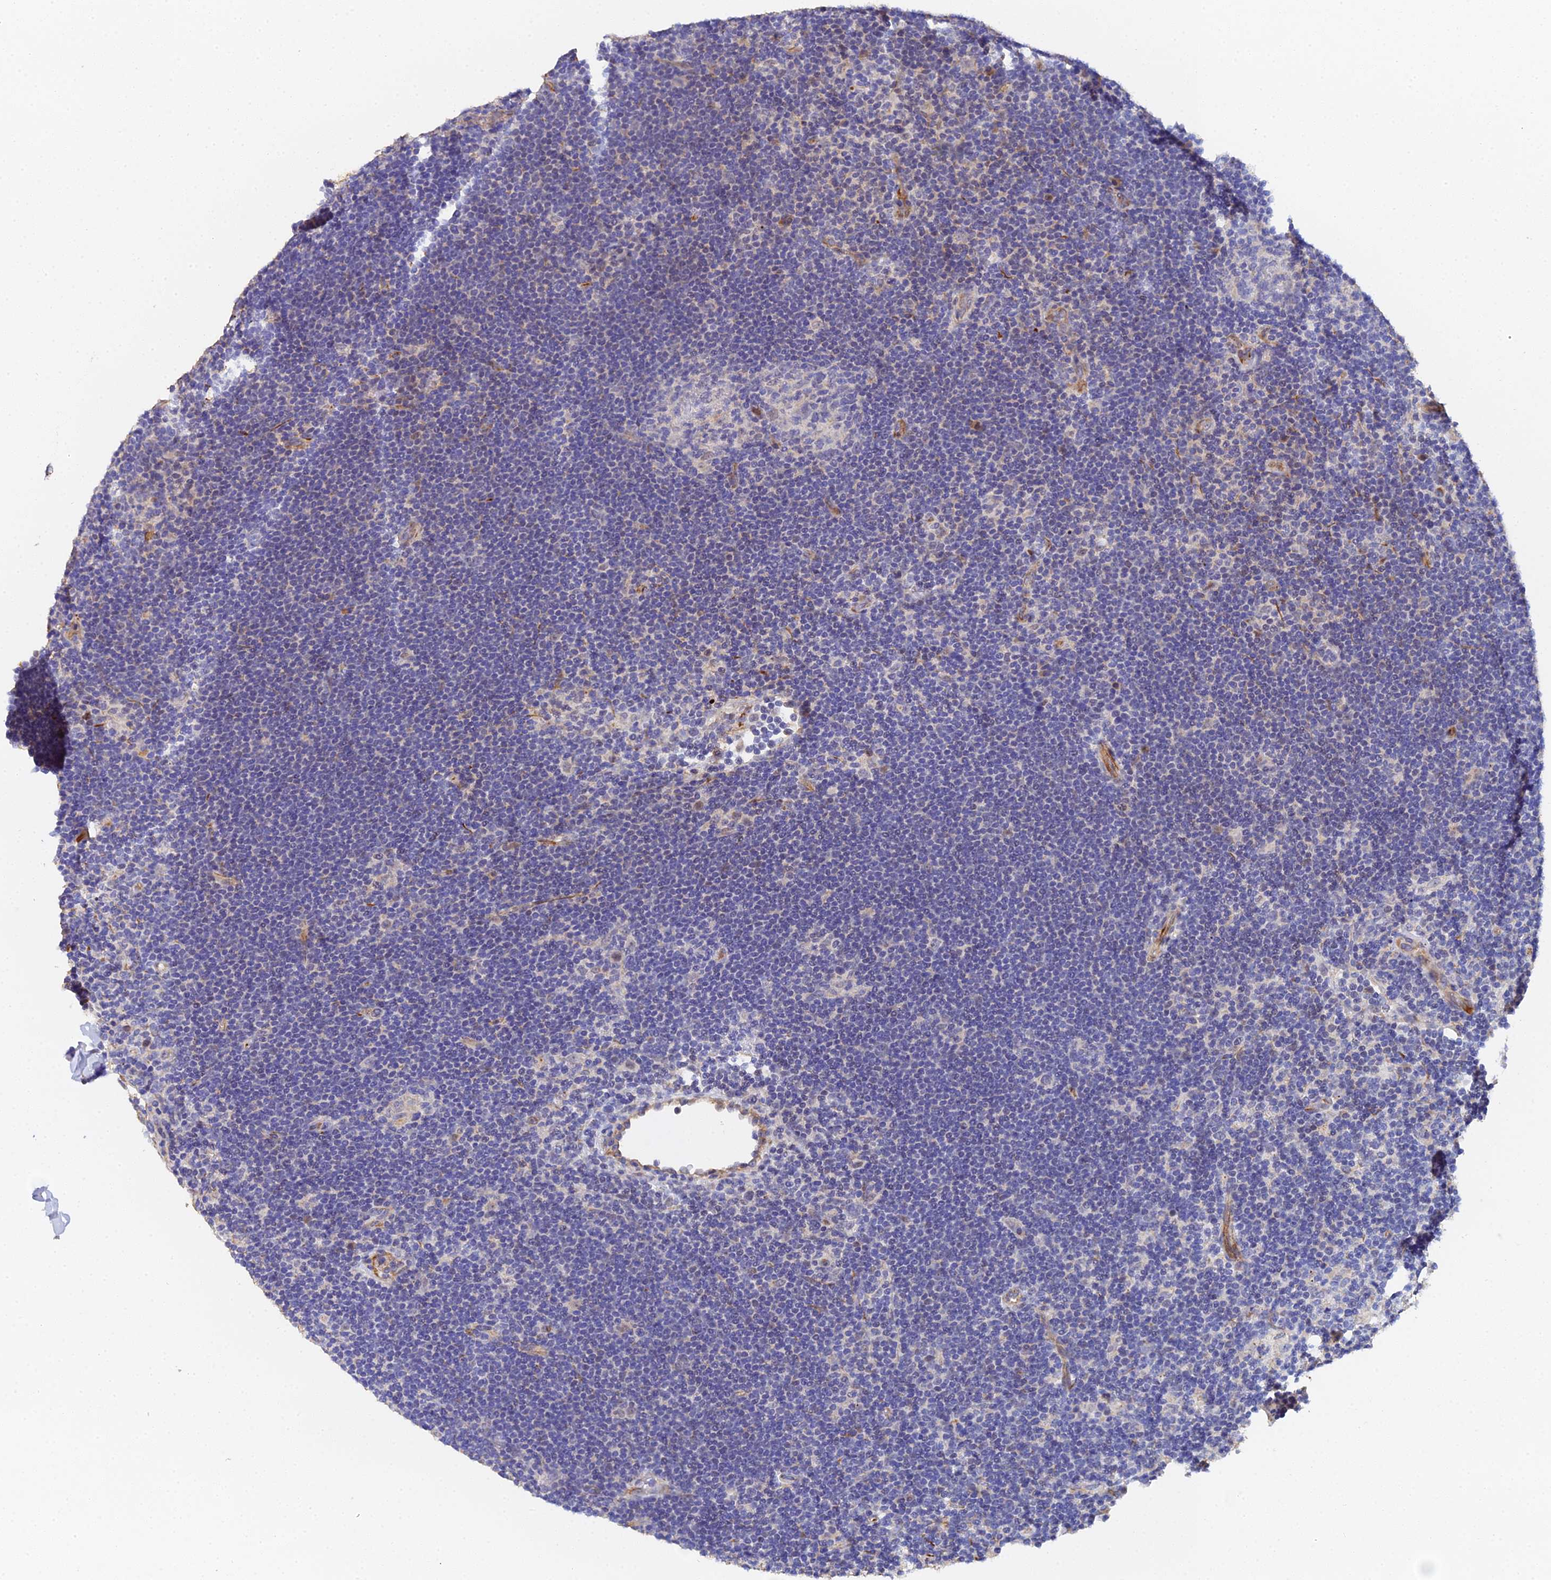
{"staining": {"intensity": "weak", "quantity": "<25%", "location": "cytoplasmic/membranous"}, "tissue": "lymphoma", "cell_type": "Tumor cells", "image_type": "cancer", "snomed": [{"axis": "morphology", "description": "Hodgkin's disease, NOS"}, {"axis": "topography", "description": "Lymph node"}], "caption": "The immunohistochemistry (IHC) histopathology image has no significant staining in tumor cells of lymphoma tissue.", "gene": "ENSG00000268674", "patient": {"sex": "female", "age": 57}}